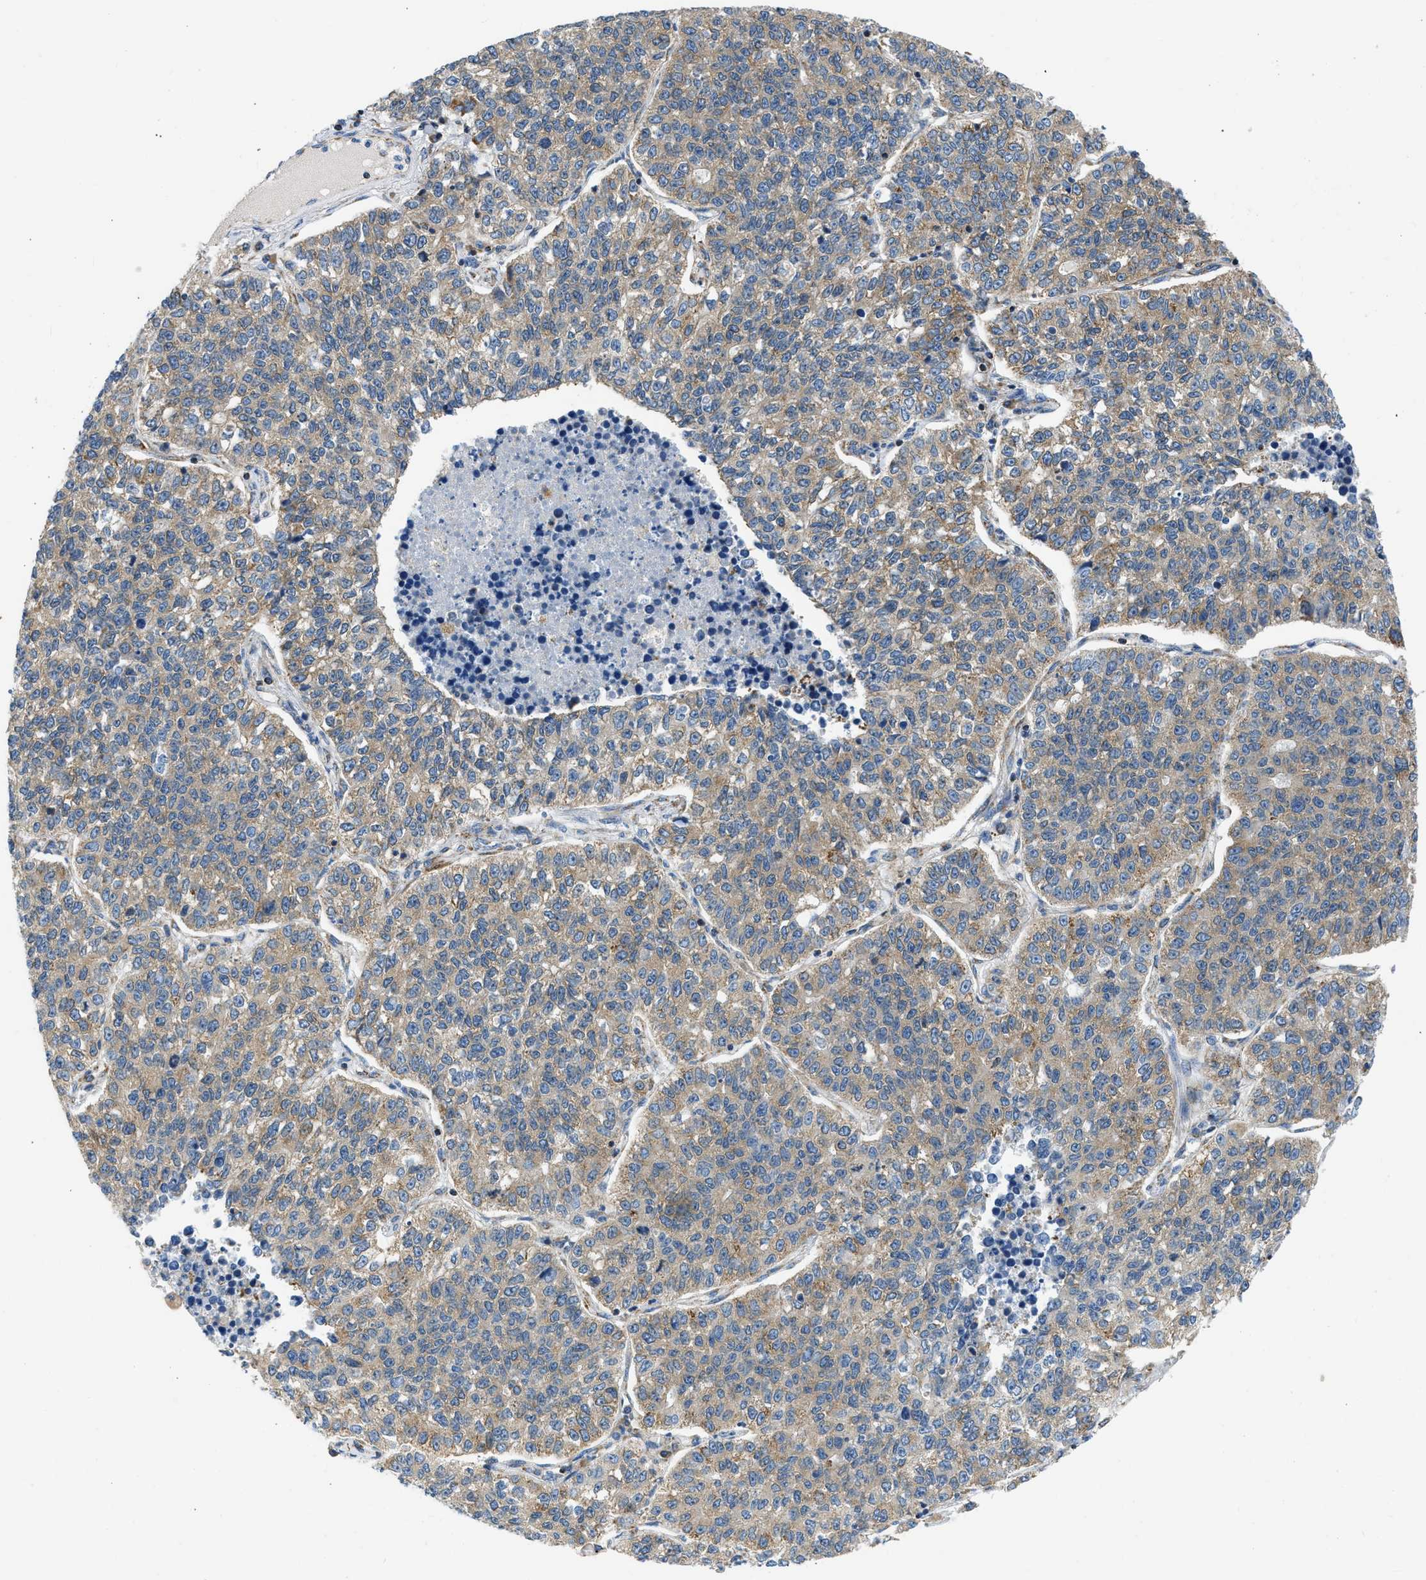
{"staining": {"intensity": "moderate", "quantity": ">75%", "location": "cytoplasmic/membranous"}, "tissue": "lung cancer", "cell_type": "Tumor cells", "image_type": "cancer", "snomed": [{"axis": "morphology", "description": "Adenocarcinoma, NOS"}, {"axis": "topography", "description": "Lung"}], "caption": "Immunohistochemical staining of human adenocarcinoma (lung) exhibits medium levels of moderate cytoplasmic/membranous protein positivity in approximately >75% of tumor cells.", "gene": "CAMKK2", "patient": {"sex": "male", "age": 49}}